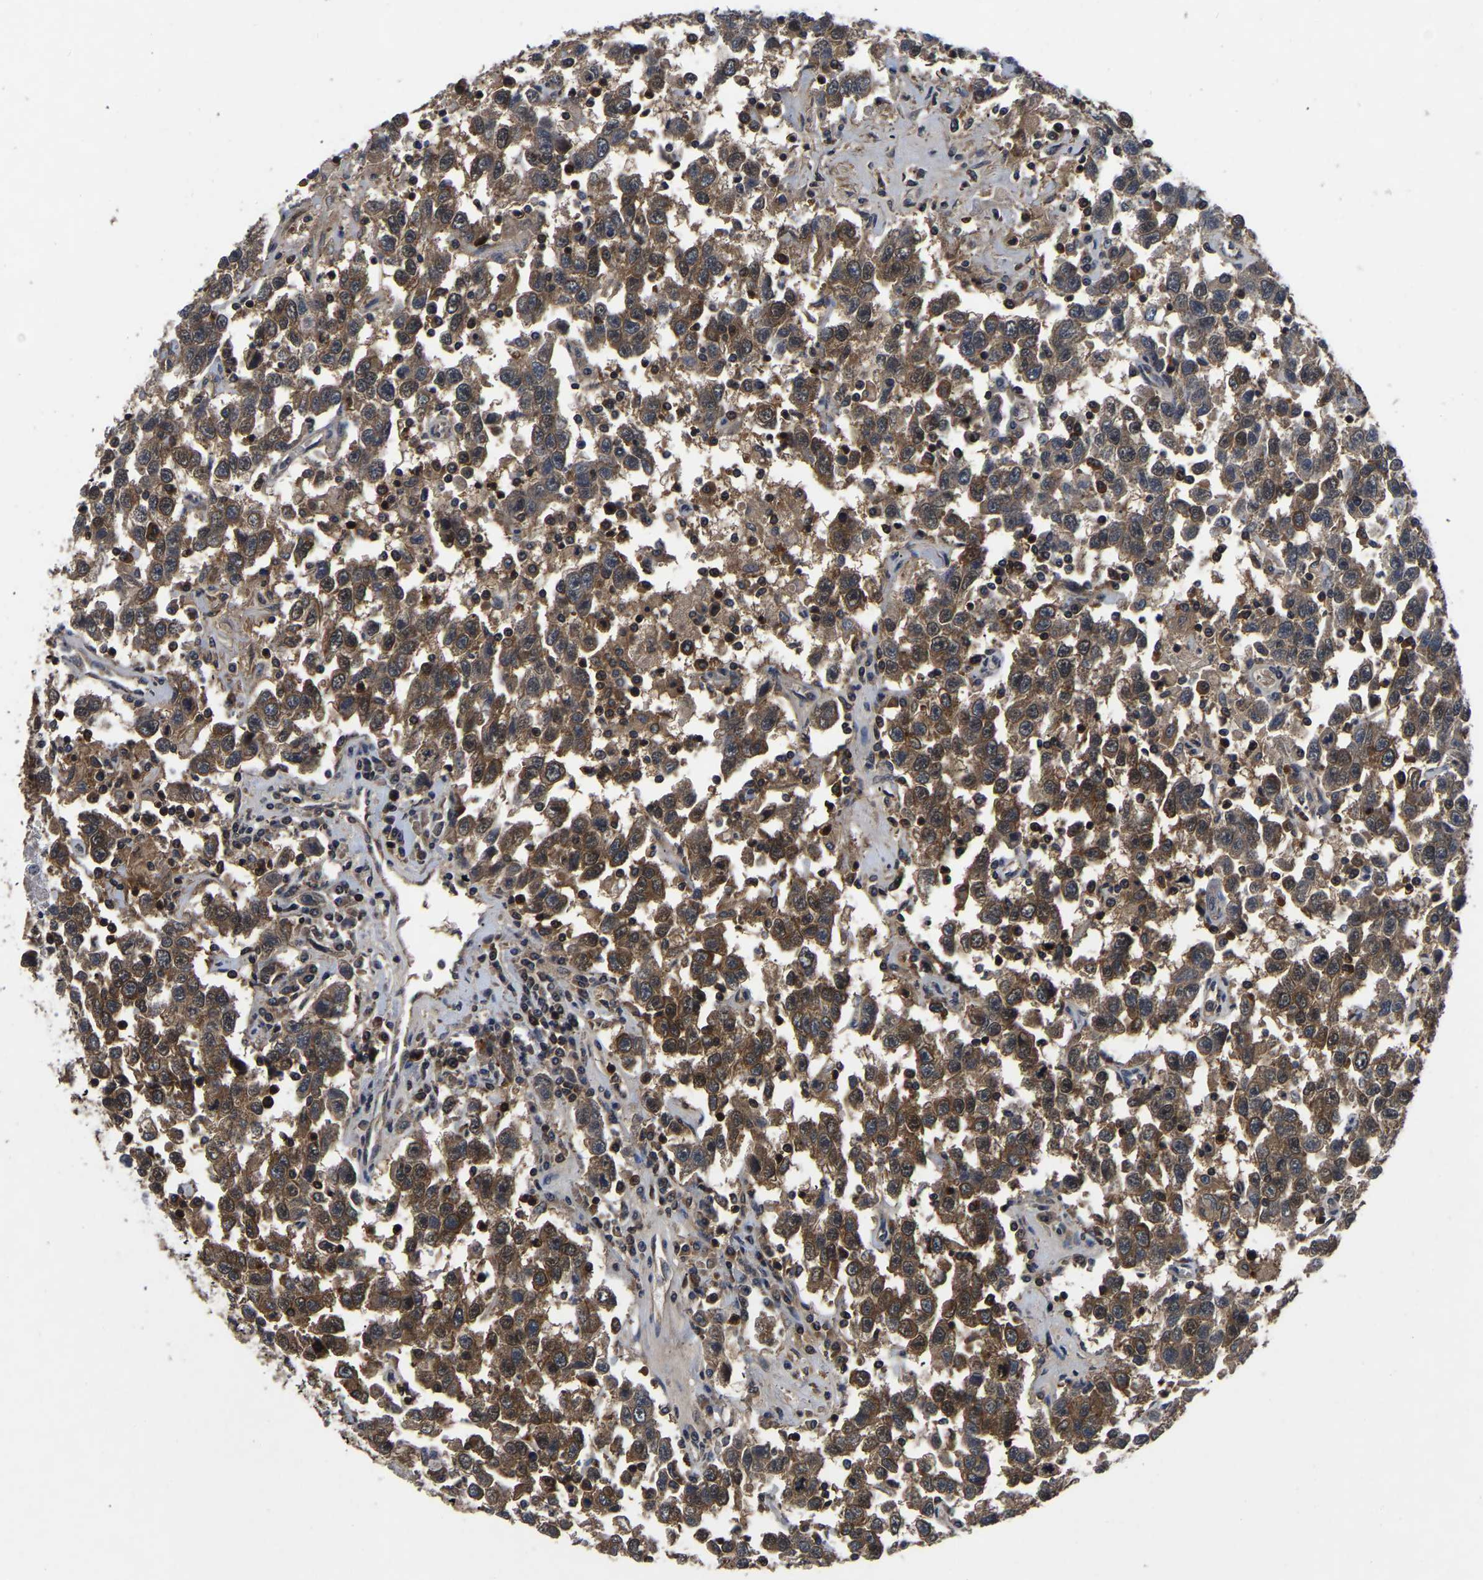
{"staining": {"intensity": "moderate", "quantity": ">75%", "location": "cytoplasmic/membranous"}, "tissue": "testis cancer", "cell_type": "Tumor cells", "image_type": "cancer", "snomed": [{"axis": "morphology", "description": "Seminoma, NOS"}, {"axis": "topography", "description": "Testis"}], "caption": "Protein staining exhibits moderate cytoplasmic/membranous staining in approximately >75% of tumor cells in testis seminoma.", "gene": "FGD5", "patient": {"sex": "male", "age": 41}}